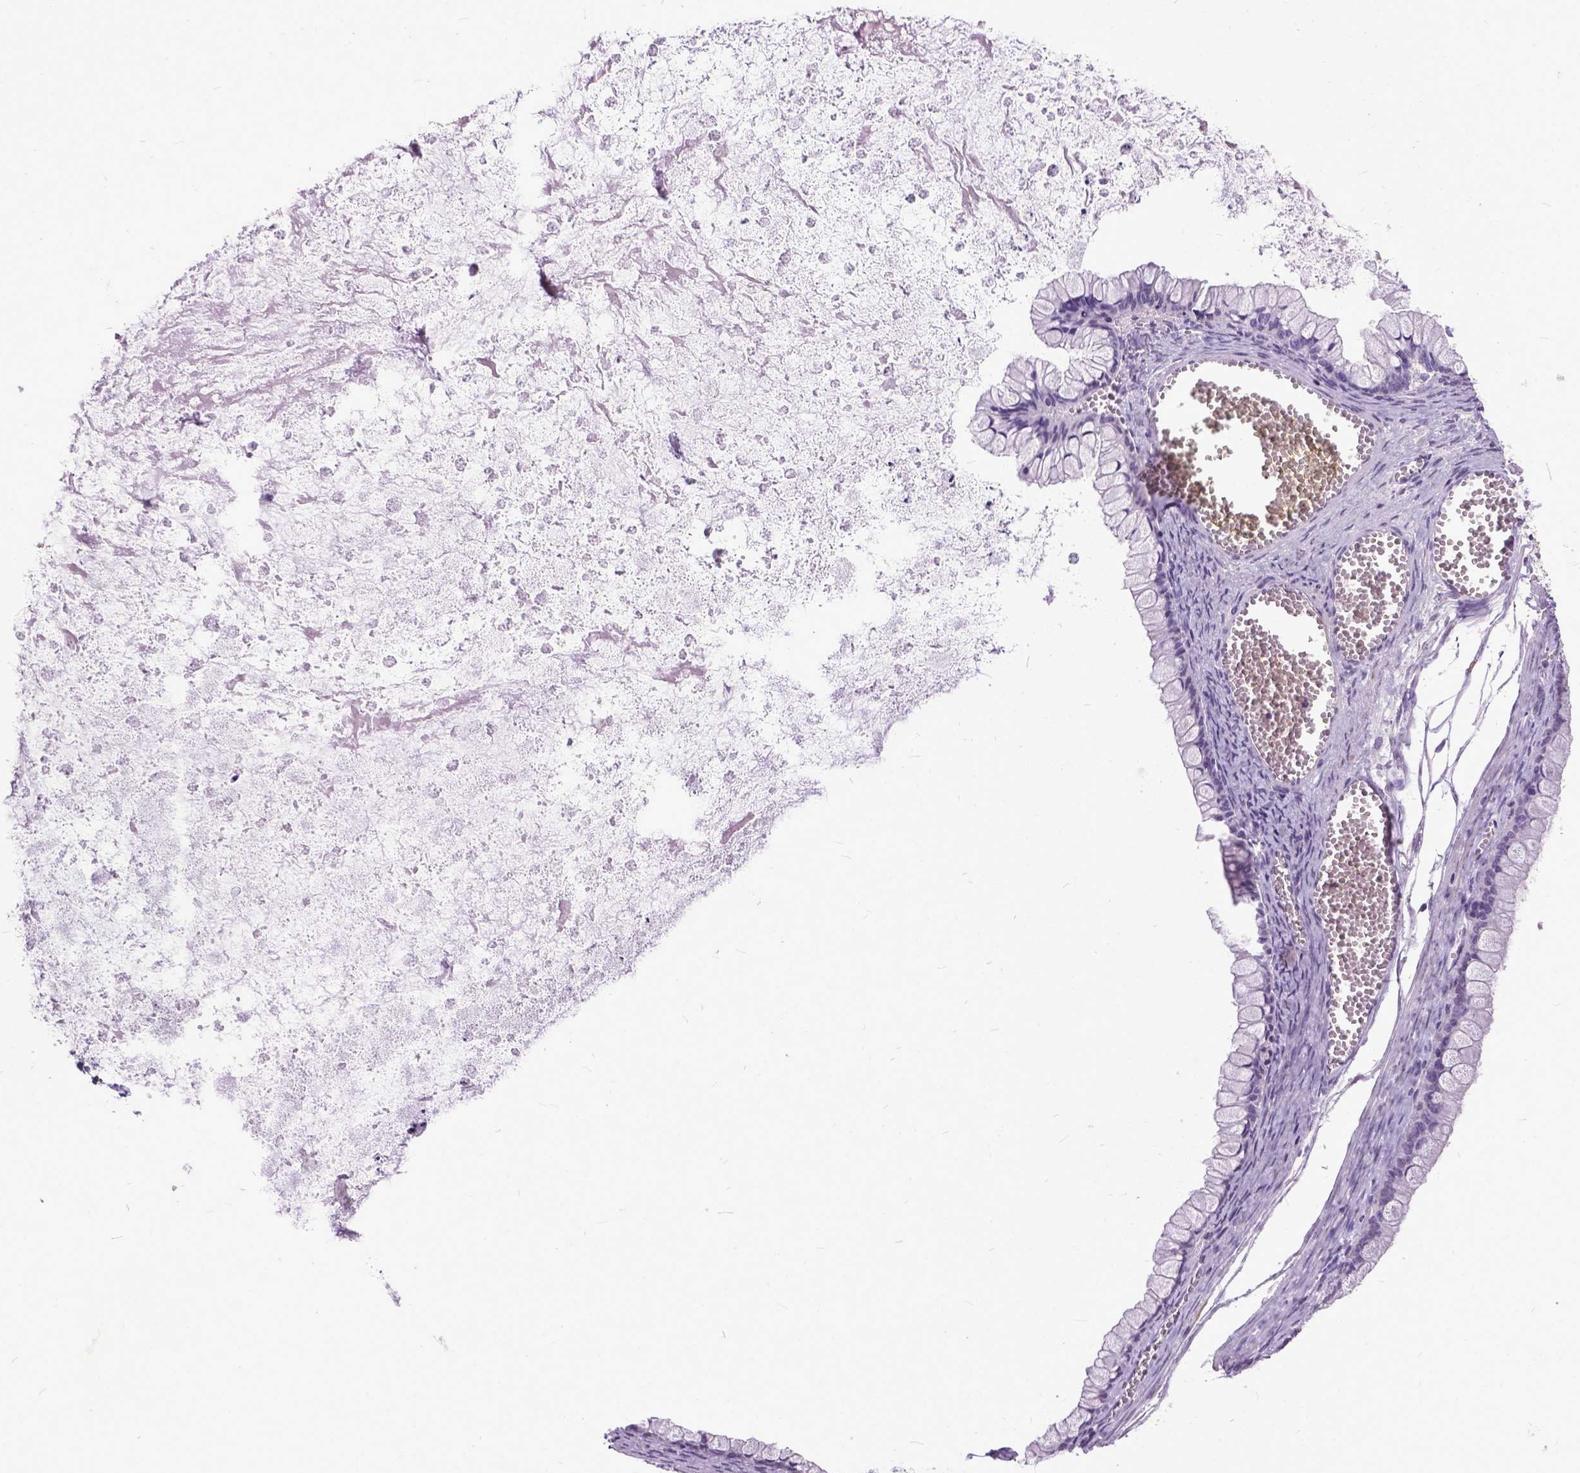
{"staining": {"intensity": "negative", "quantity": "none", "location": "none"}, "tissue": "ovarian cancer", "cell_type": "Tumor cells", "image_type": "cancer", "snomed": [{"axis": "morphology", "description": "Cystadenocarcinoma, mucinous, NOS"}, {"axis": "topography", "description": "Ovary"}], "caption": "Immunohistochemistry image of ovarian cancer stained for a protein (brown), which demonstrates no expression in tumor cells.", "gene": "MARCHF10", "patient": {"sex": "female", "age": 67}}